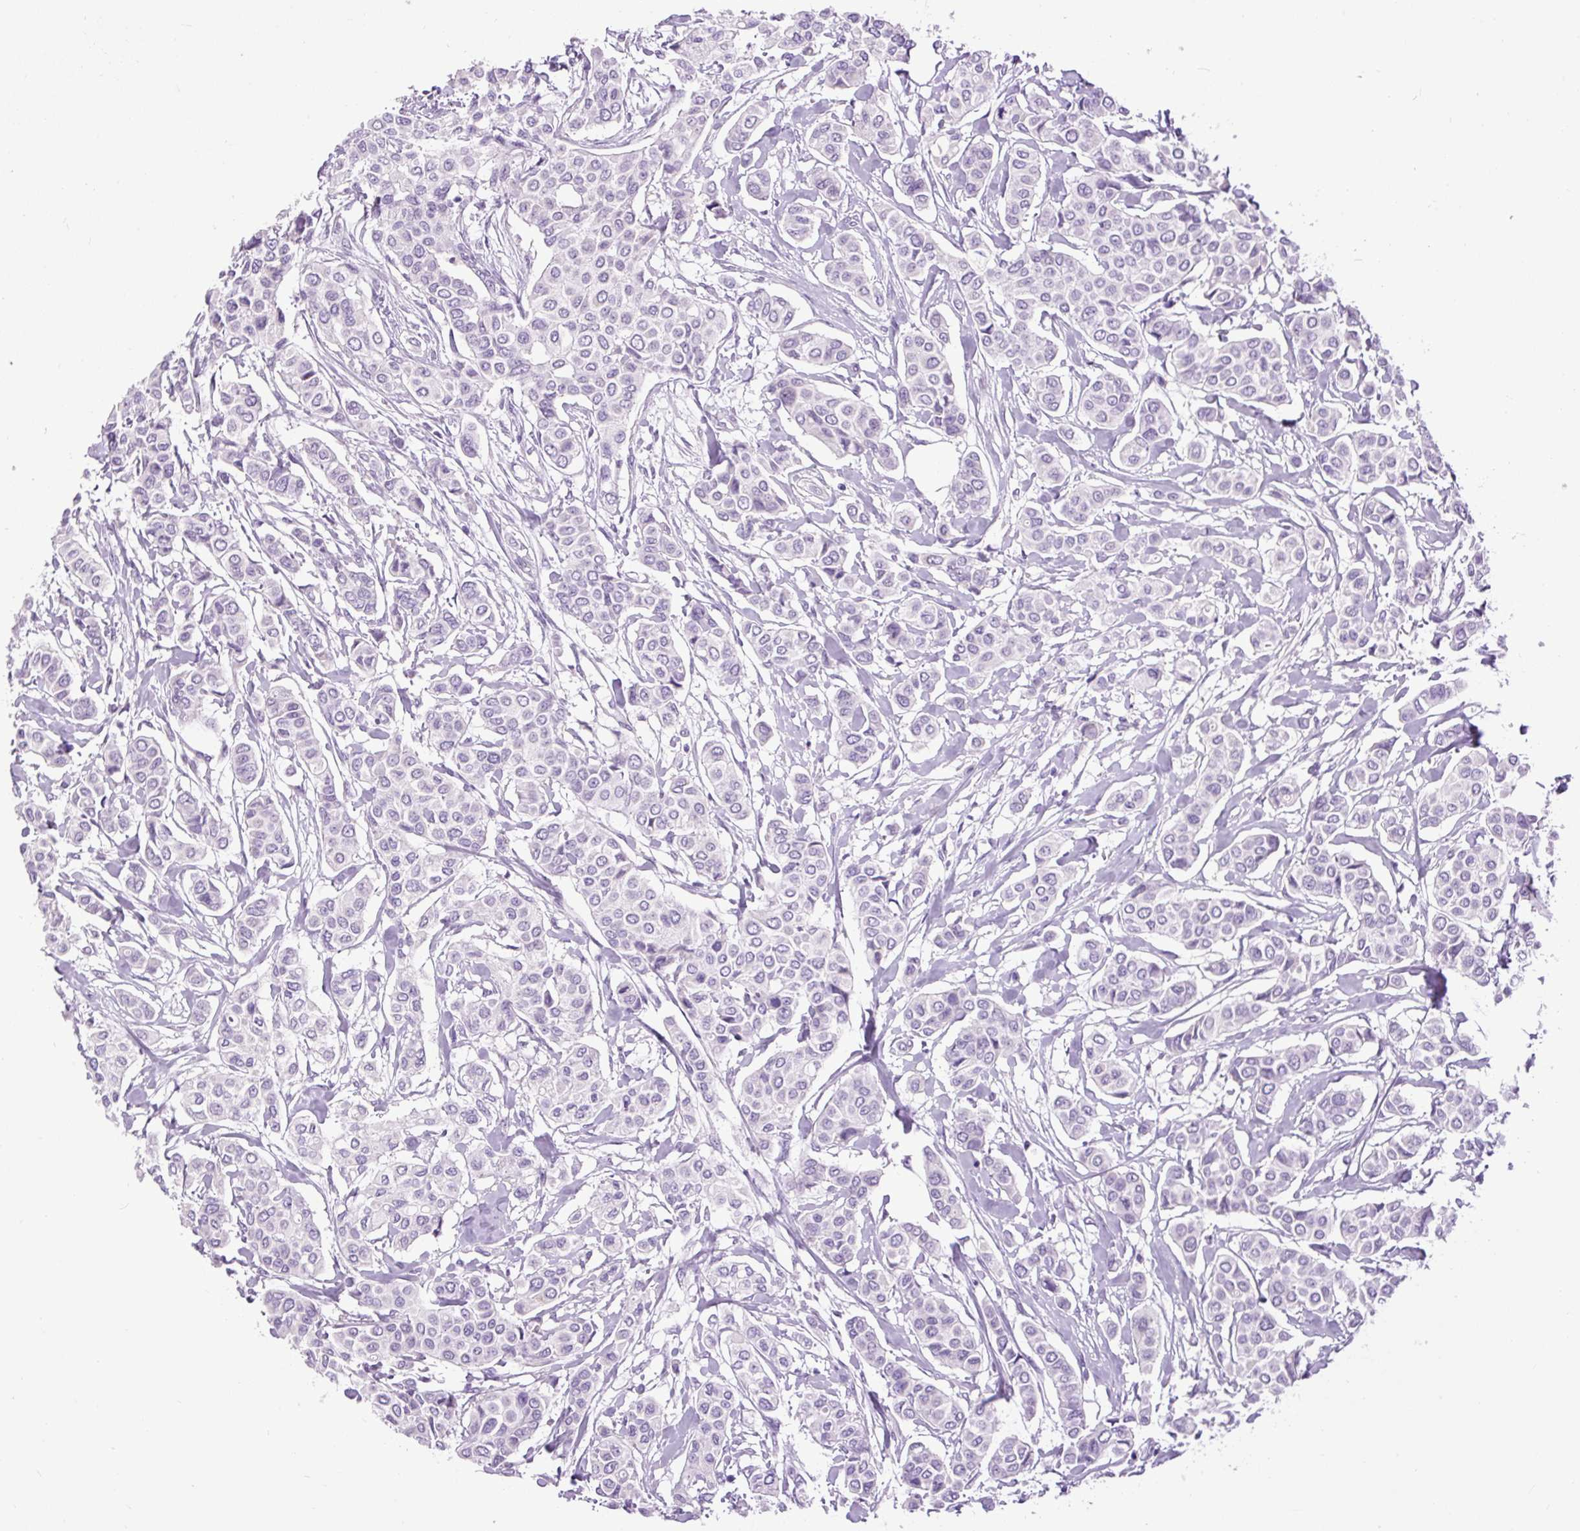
{"staining": {"intensity": "negative", "quantity": "none", "location": "none"}, "tissue": "breast cancer", "cell_type": "Tumor cells", "image_type": "cancer", "snomed": [{"axis": "morphology", "description": "Lobular carcinoma"}, {"axis": "topography", "description": "Breast"}], "caption": "This is an immunohistochemistry photomicrograph of human breast cancer (lobular carcinoma). There is no staining in tumor cells.", "gene": "FABP7", "patient": {"sex": "female", "age": 51}}